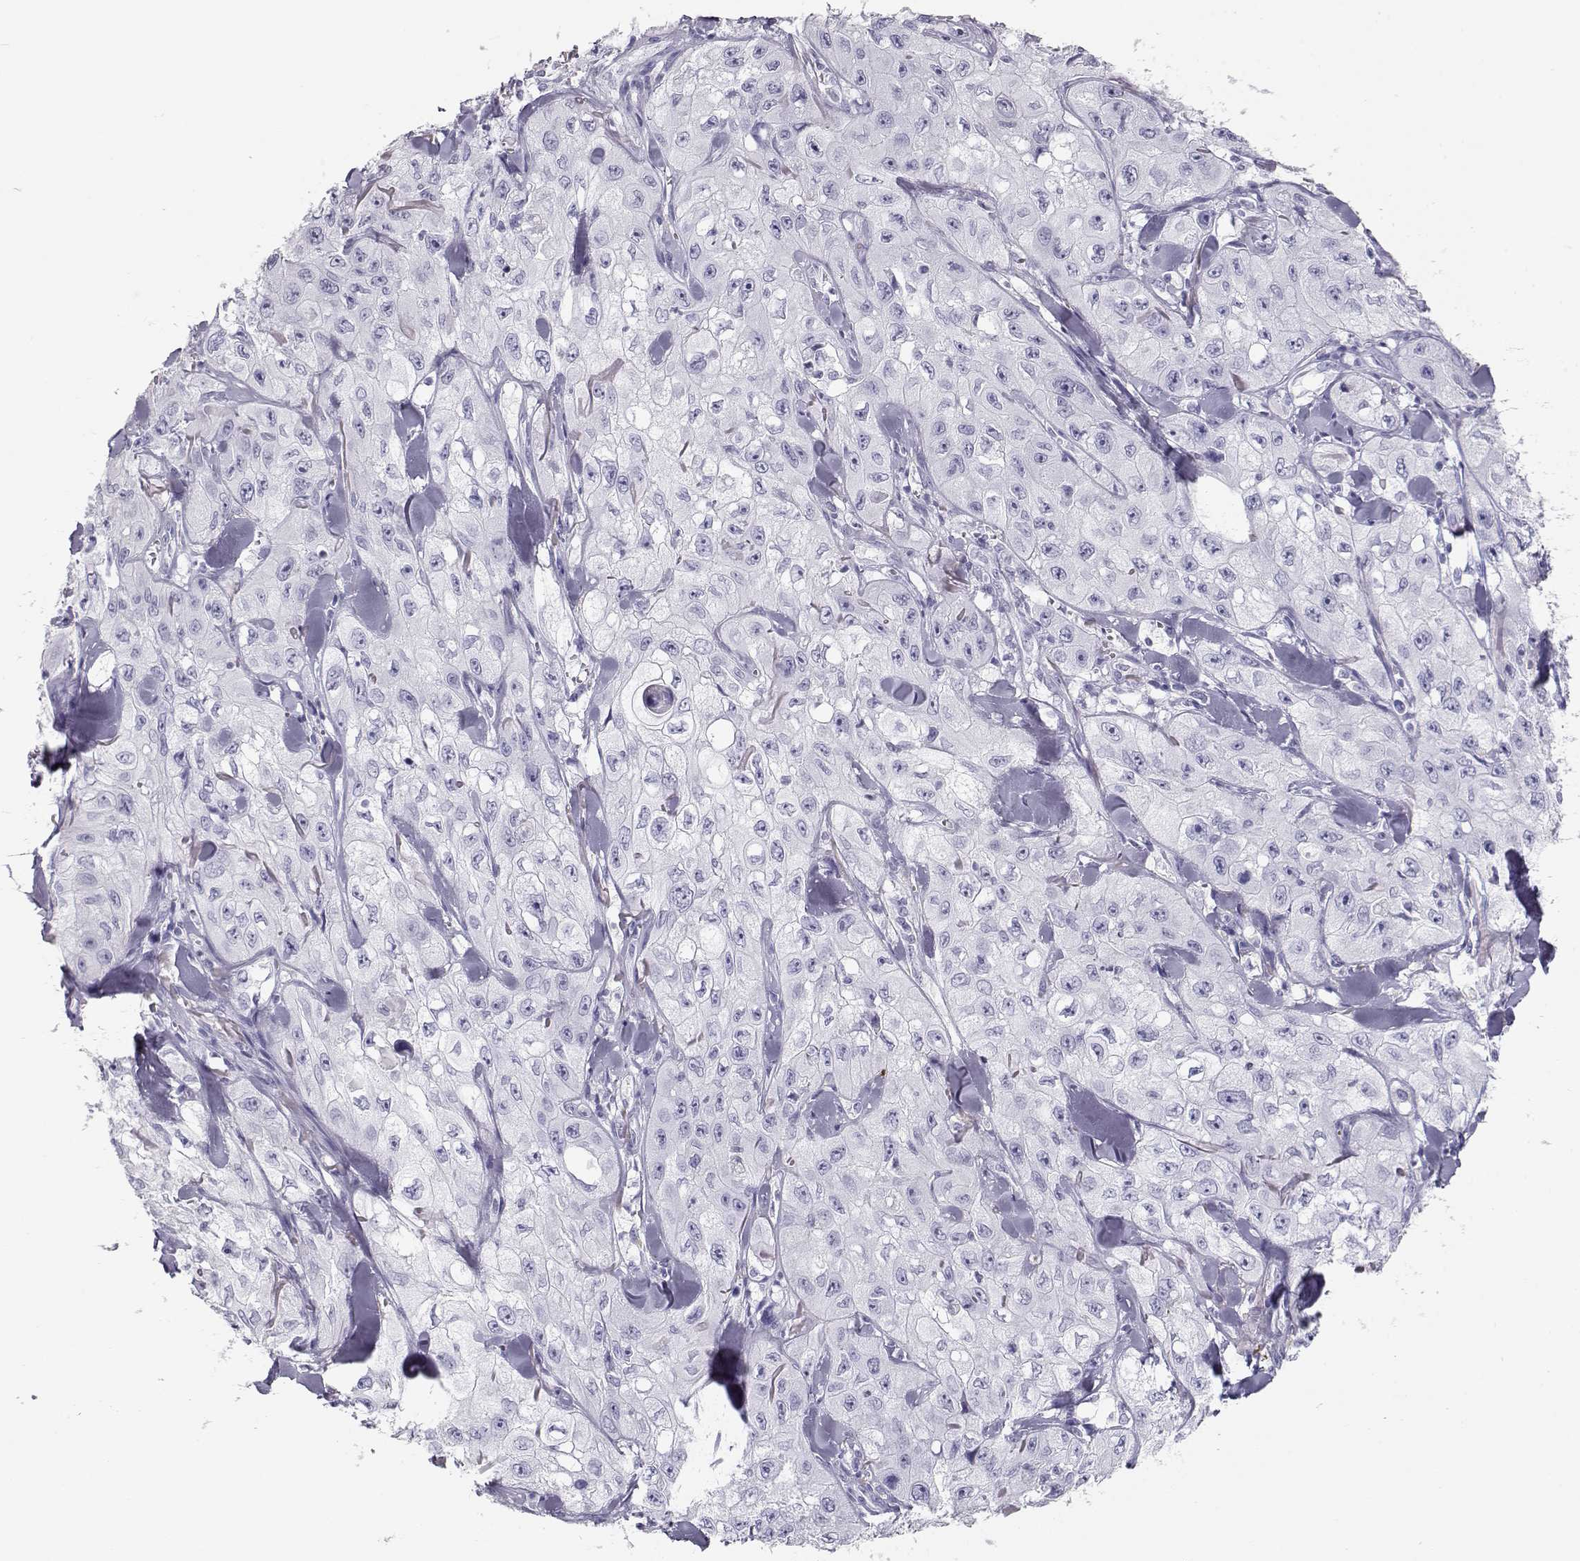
{"staining": {"intensity": "negative", "quantity": "none", "location": "none"}, "tissue": "skin cancer", "cell_type": "Tumor cells", "image_type": "cancer", "snomed": [{"axis": "morphology", "description": "Squamous cell carcinoma, NOS"}, {"axis": "topography", "description": "Skin"}, {"axis": "topography", "description": "Subcutis"}], "caption": "A high-resolution histopathology image shows immunohistochemistry staining of squamous cell carcinoma (skin), which shows no significant staining in tumor cells.", "gene": "TKTL1", "patient": {"sex": "male", "age": 73}}